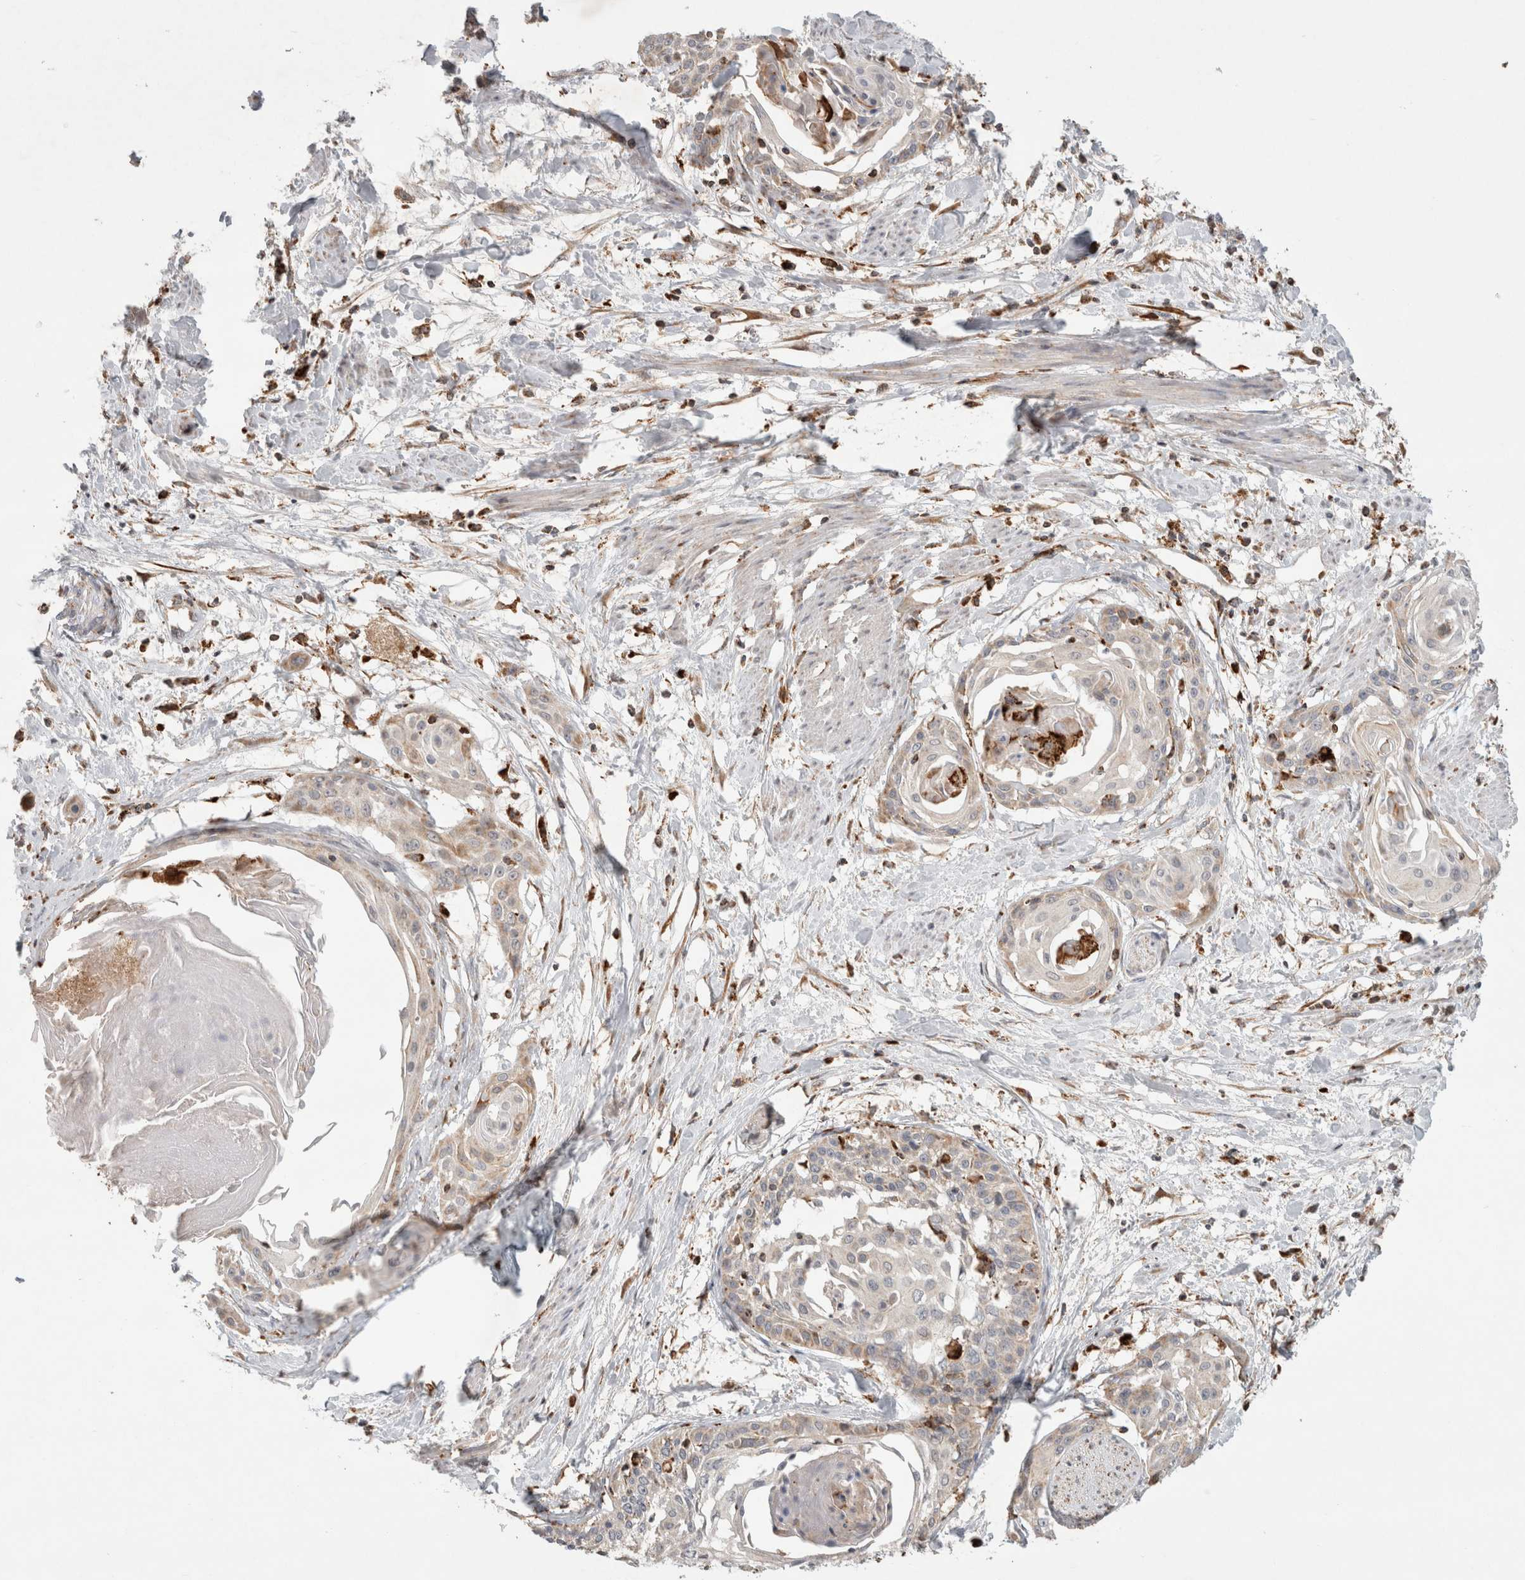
{"staining": {"intensity": "weak", "quantity": "<25%", "location": "cytoplasmic/membranous"}, "tissue": "cervical cancer", "cell_type": "Tumor cells", "image_type": "cancer", "snomed": [{"axis": "morphology", "description": "Squamous cell carcinoma, NOS"}, {"axis": "topography", "description": "Cervix"}], "caption": "This is a image of immunohistochemistry (IHC) staining of cervical cancer (squamous cell carcinoma), which shows no positivity in tumor cells. (Immunohistochemistry (ihc), brightfield microscopy, high magnification).", "gene": "HROB", "patient": {"sex": "female", "age": 57}}